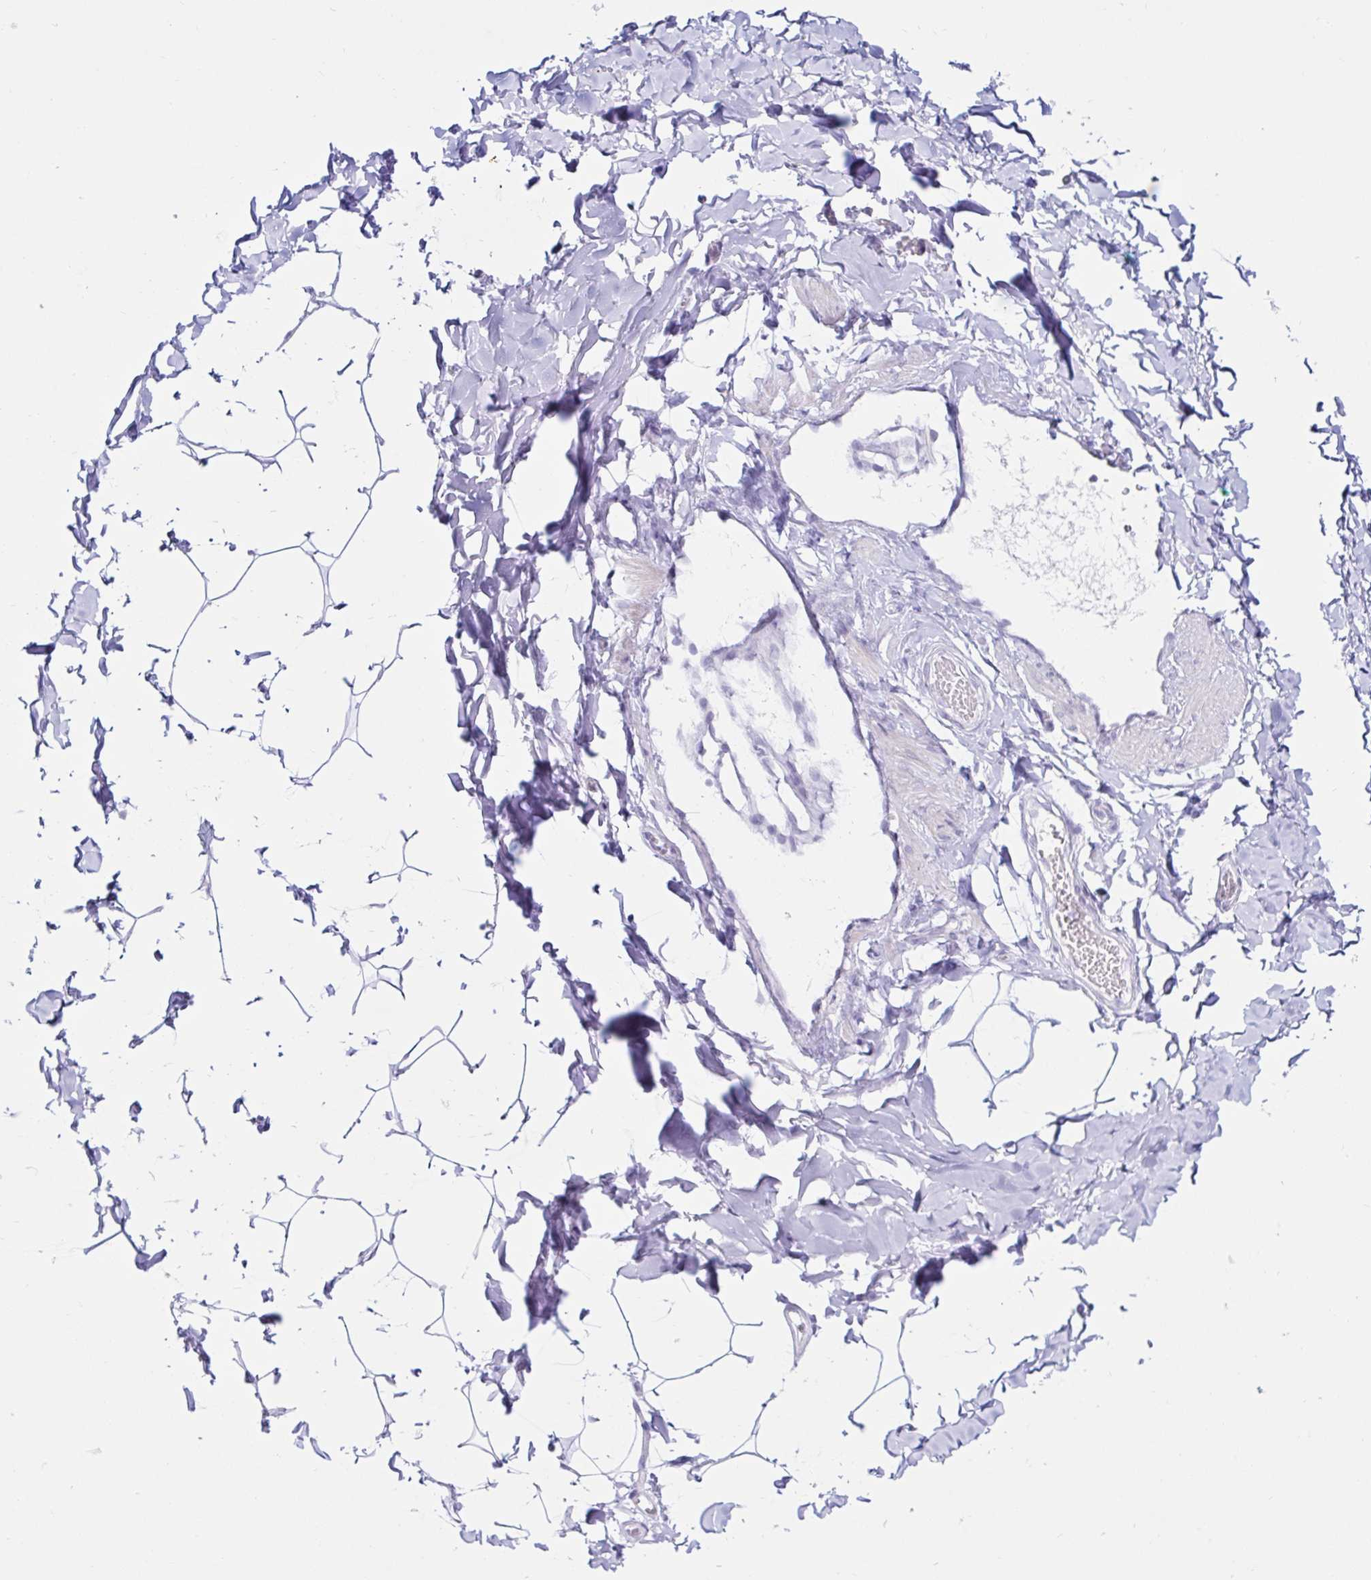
{"staining": {"intensity": "negative", "quantity": "none", "location": "none"}, "tissue": "adipose tissue", "cell_type": "Adipocytes", "image_type": "normal", "snomed": [{"axis": "morphology", "description": "Normal tissue, NOS"}, {"axis": "topography", "description": "Soft tissue"}, {"axis": "topography", "description": "Adipose tissue"}, {"axis": "topography", "description": "Vascular tissue"}, {"axis": "topography", "description": "Peripheral nerve tissue"}], "caption": "This is an immunohistochemistry (IHC) photomicrograph of benign human adipose tissue. There is no expression in adipocytes.", "gene": "BEST1", "patient": {"sex": "male", "age": 29}}